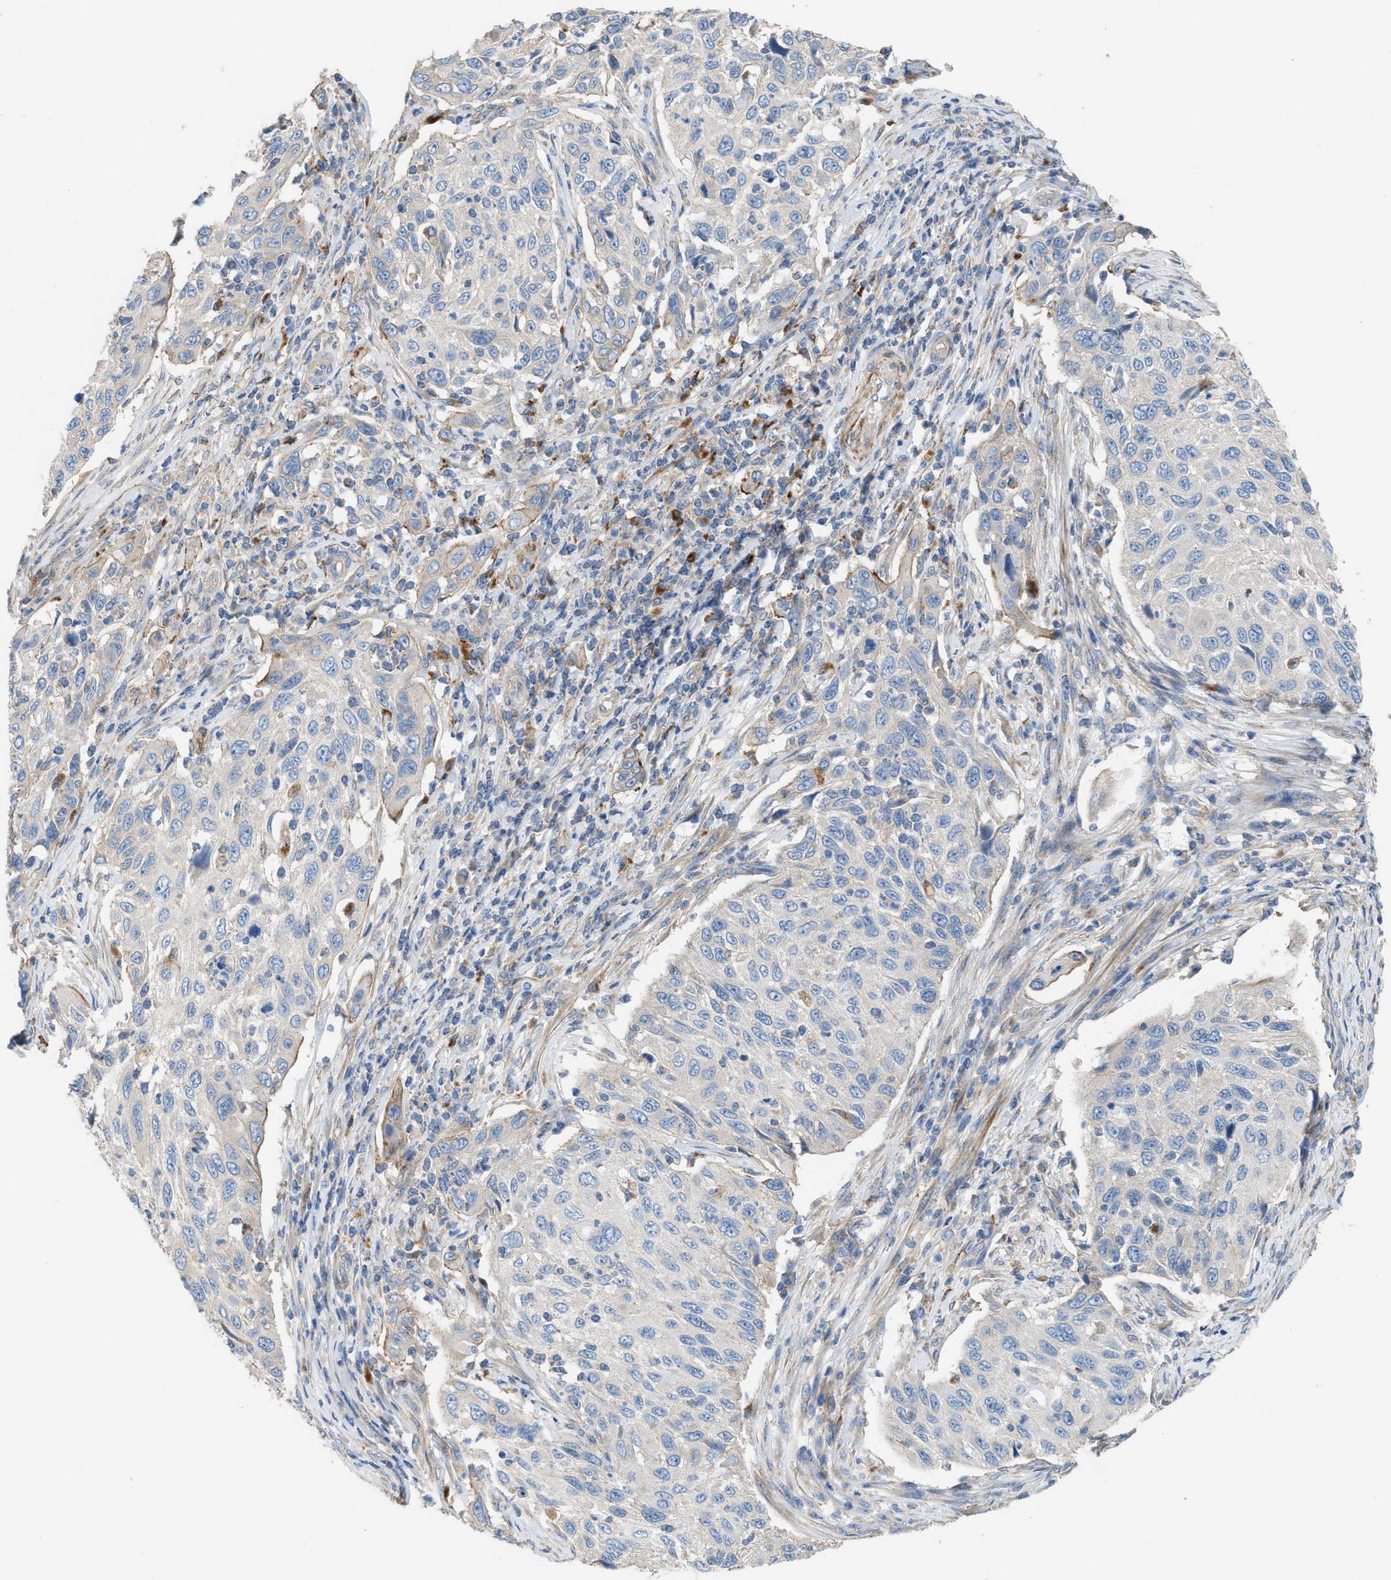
{"staining": {"intensity": "negative", "quantity": "none", "location": "none"}, "tissue": "cervical cancer", "cell_type": "Tumor cells", "image_type": "cancer", "snomed": [{"axis": "morphology", "description": "Squamous cell carcinoma, NOS"}, {"axis": "topography", "description": "Cervix"}], "caption": "Immunohistochemistry (IHC) micrograph of human cervical squamous cell carcinoma stained for a protein (brown), which shows no positivity in tumor cells.", "gene": "AOAH", "patient": {"sex": "female", "age": 70}}